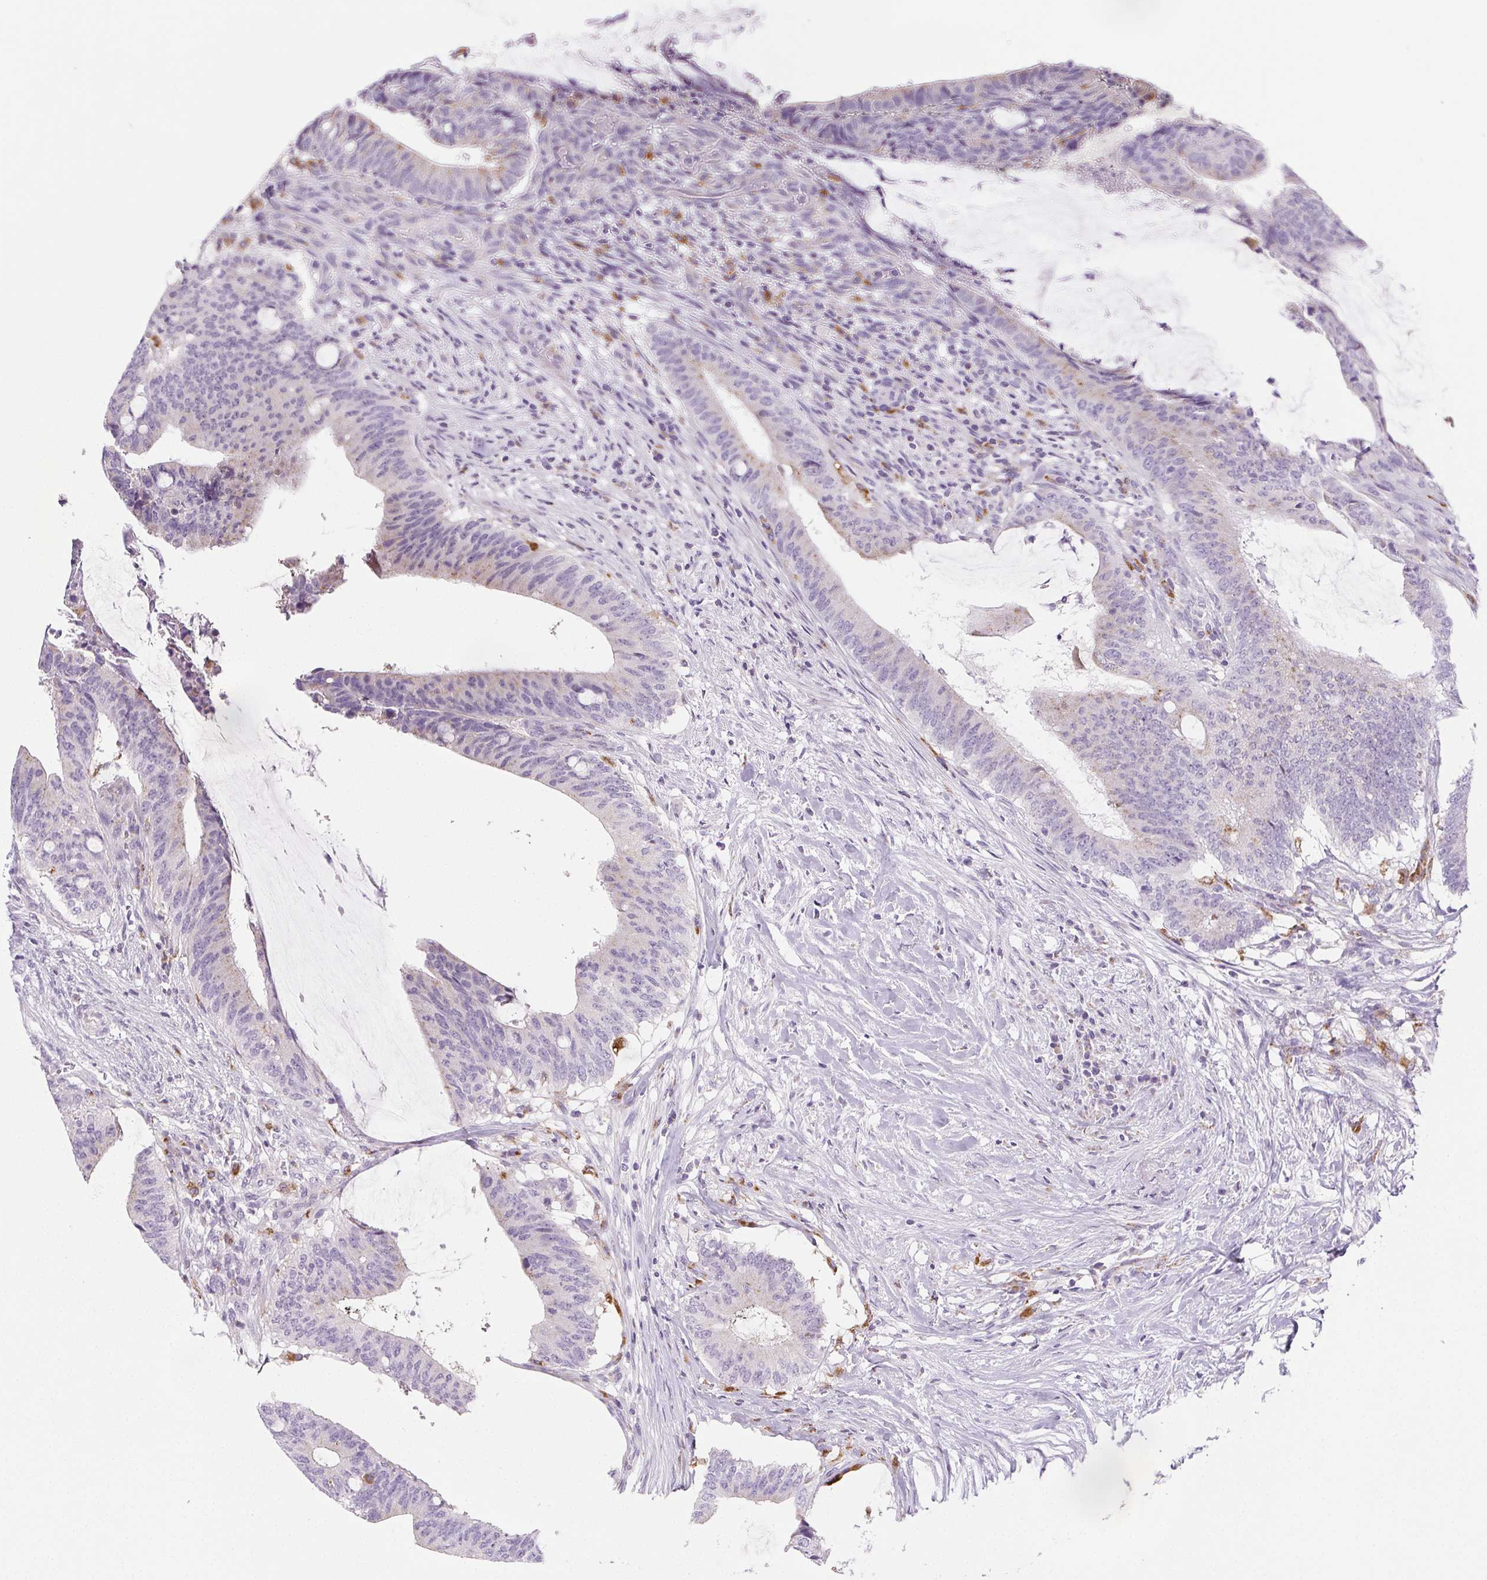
{"staining": {"intensity": "negative", "quantity": "none", "location": "none"}, "tissue": "colorectal cancer", "cell_type": "Tumor cells", "image_type": "cancer", "snomed": [{"axis": "morphology", "description": "Adenocarcinoma, NOS"}, {"axis": "topography", "description": "Colon"}], "caption": "Immunohistochemical staining of colorectal cancer (adenocarcinoma) displays no significant expression in tumor cells.", "gene": "LIPA", "patient": {"sex": "female", "age": 43}}